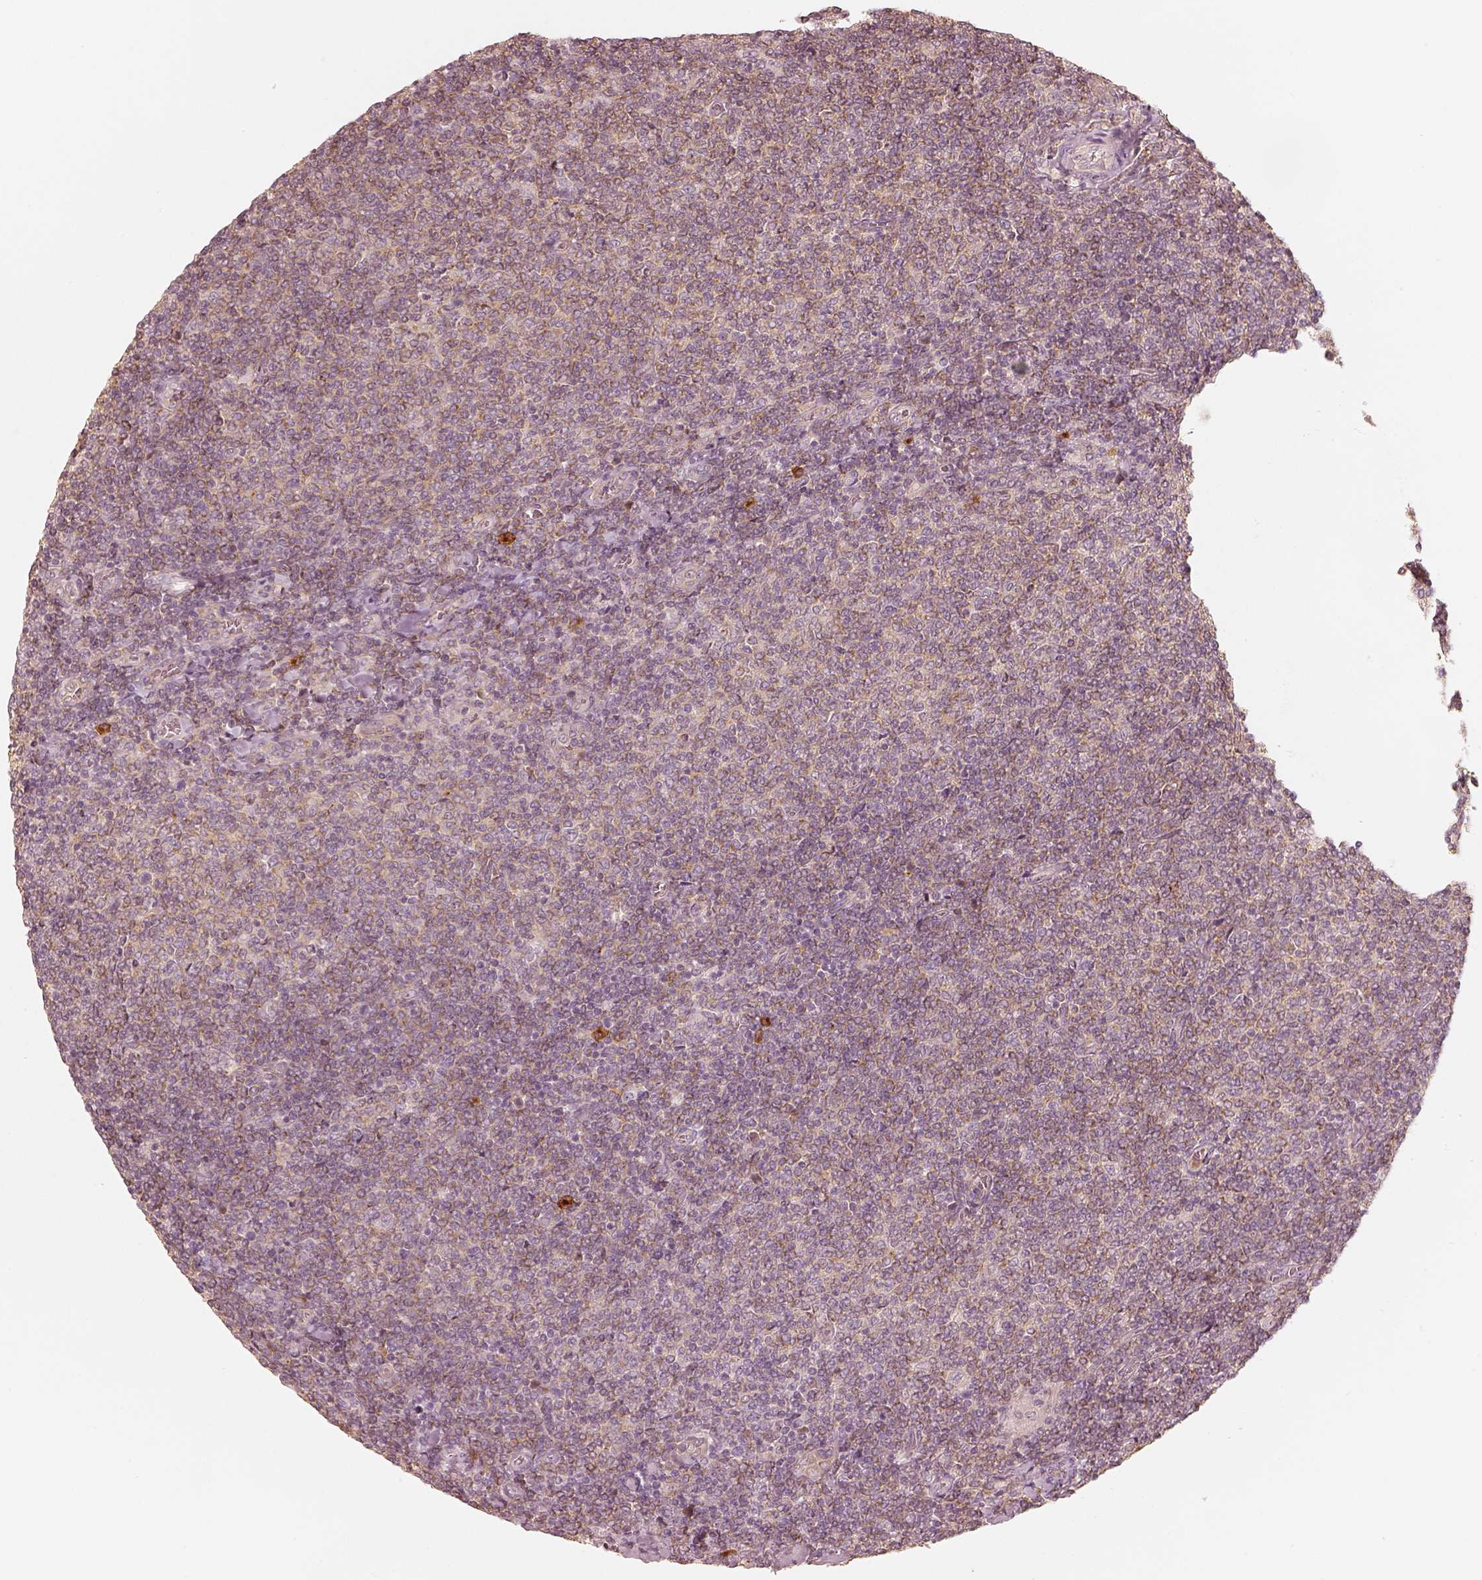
{"staining": {"intensity": "negative", "quantity": "none", "location": "none"}, "tissue": "lymphoma", "cell_type": "Tumor cells", "image_type": "cancer", "snomed": [{"axis": "morphology", "description": "Malignant lymphoma, non-Hodgkin's type, Low grade"}, {"axis": "topography", "description": "Lymph node"}], "caption": "This histopathology image is of lymphoma stained with IHC to label a protein in brown with the nuclei are counter-stained blue. There is no staining in tumor cells. (Immunohistochemistry, brightfield microscopy, high magnification).", "gene": "GORASP2", "patient": {"sex": "male", "age": 52}}